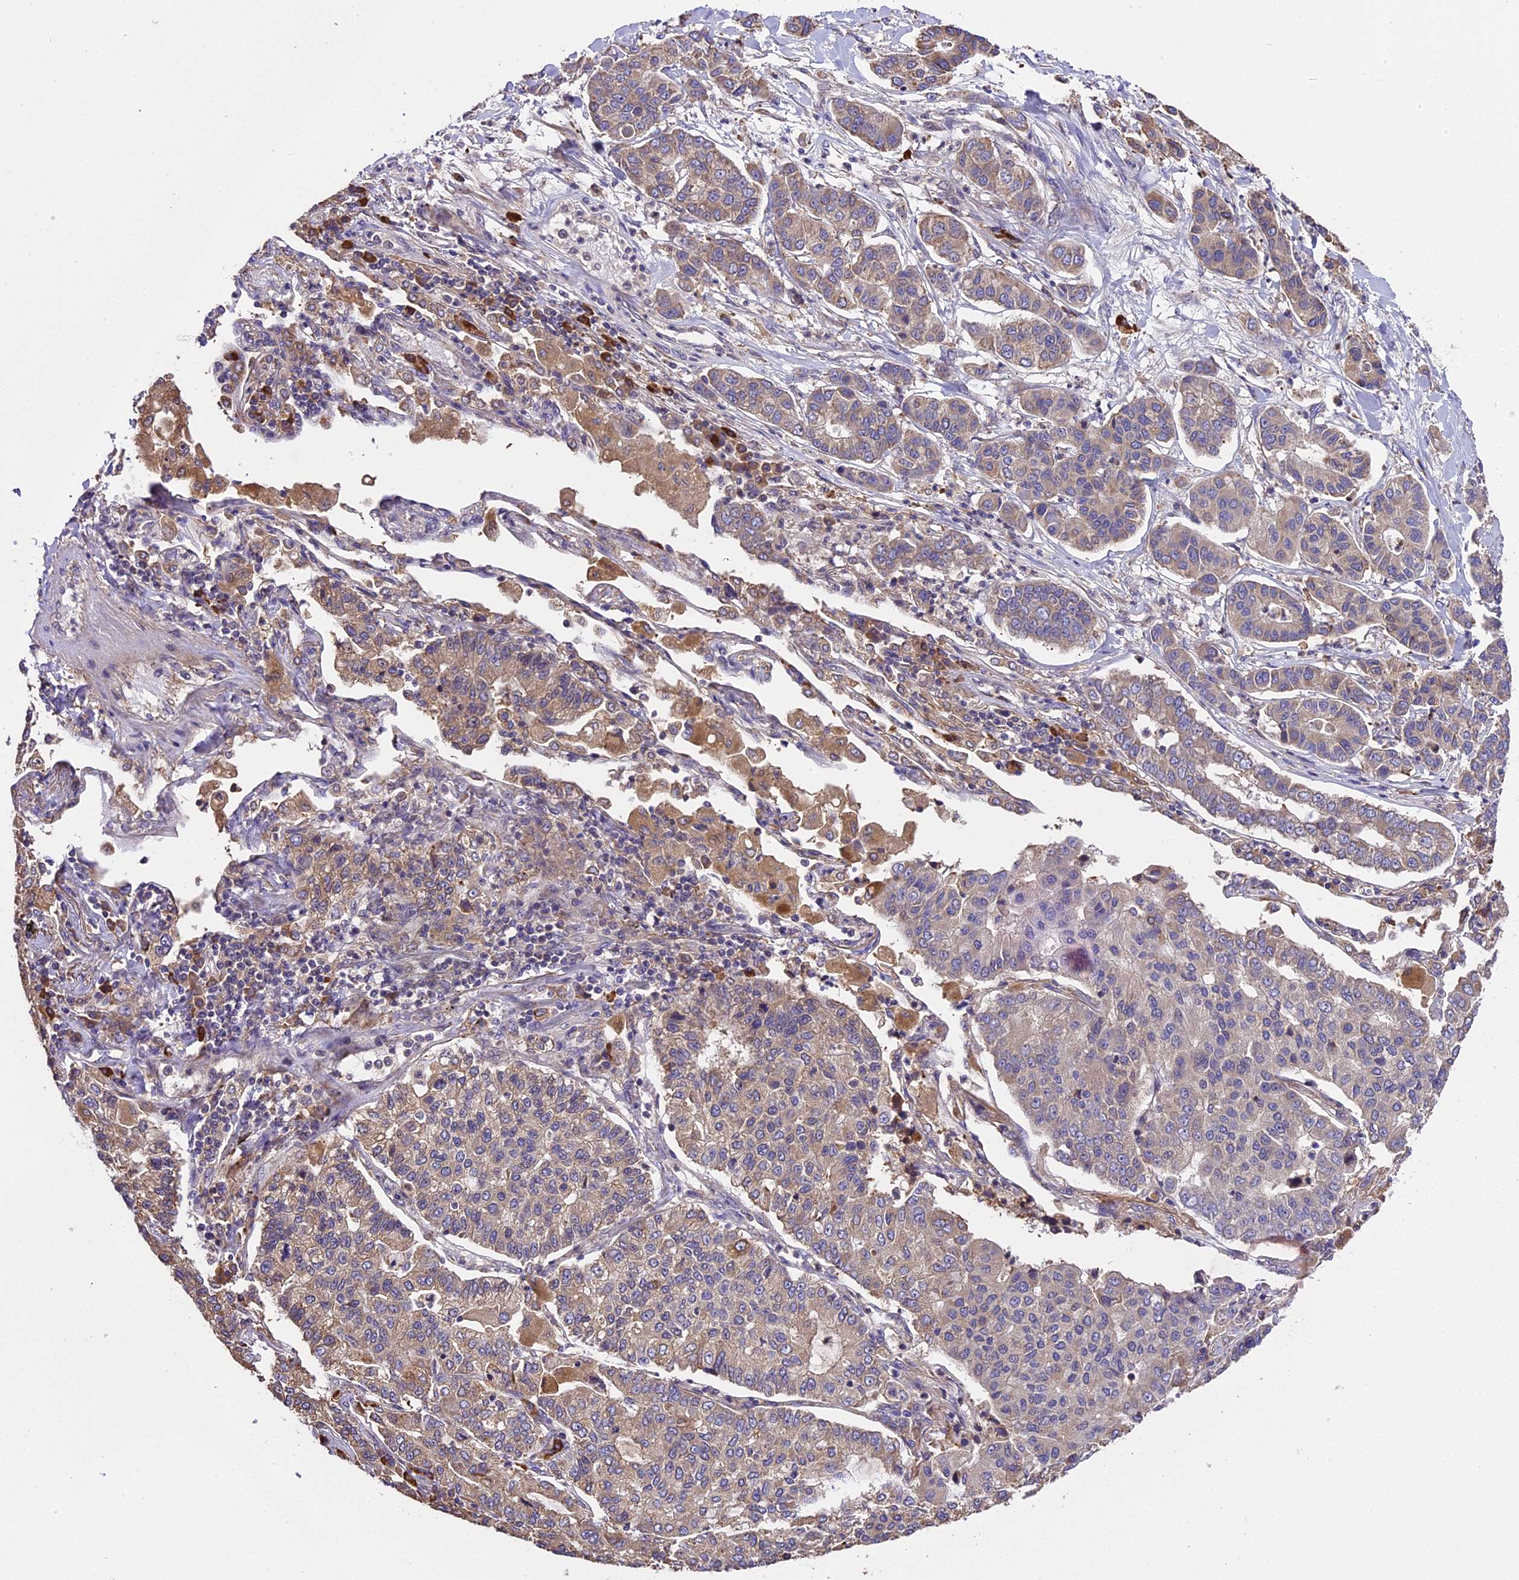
{"staining": {"intensity": "weak", "quantity": "25%-75%", "location": "cytoplasmic/membranous"}, "tissue": "lung cancer", "cell_type": "Tumor cells", "image_type": "cancer", "snomed": [{"axis": "morphology", "description": "Adenocarcinoma, NOS"}, {"axis": "topography", "description": "Lung"}], "caption": "This micrograph demonstrates immunohistochemistry (IHC) staining of lung cancer, with low weak cytoplasmic/membranous staining in about 25%-75% of tumor cells.", "gene": "ABCC10", "patient": {"sex": "male", "age": 49}}